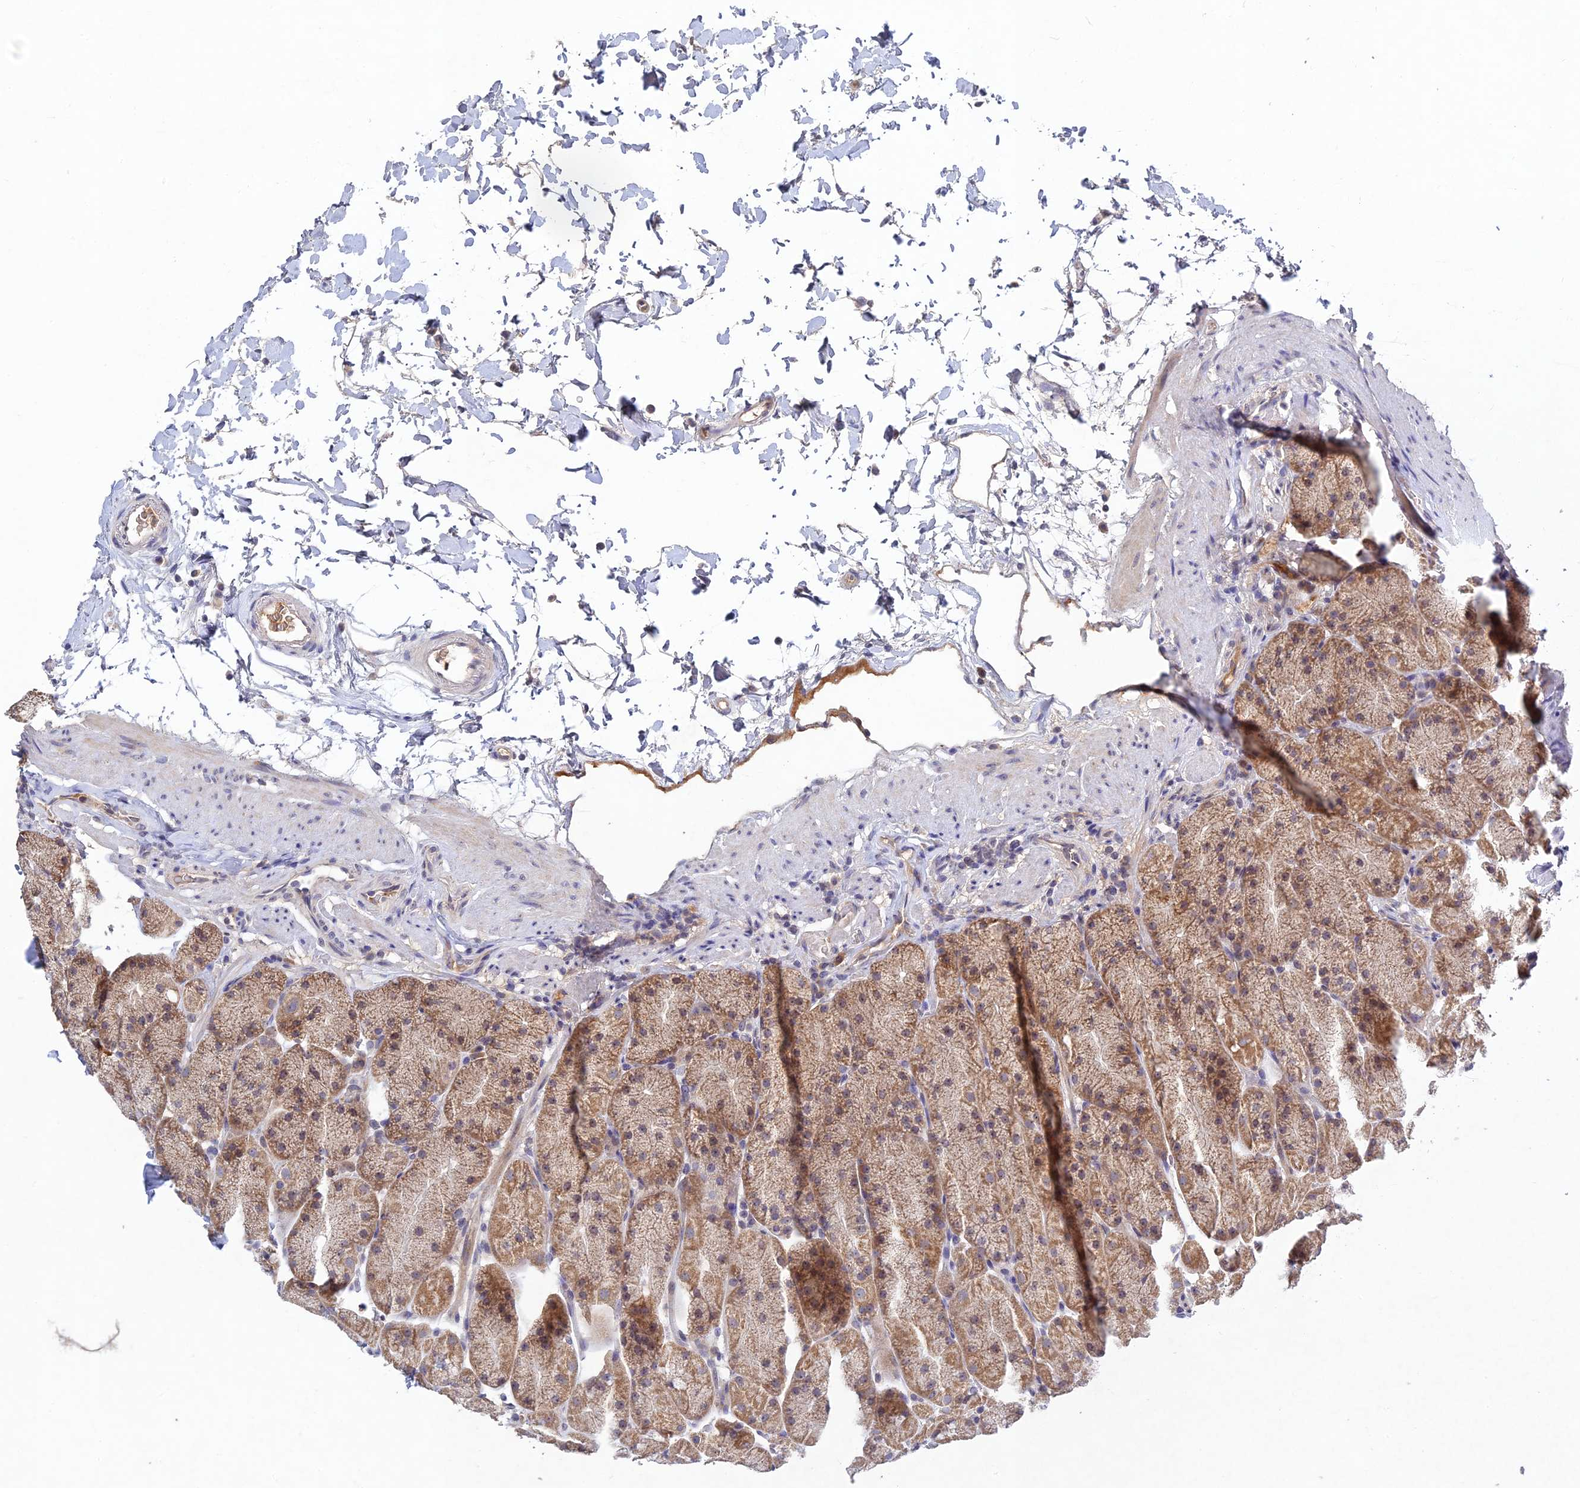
{"staining": {"intensity": "moderate", "quantity": ">75%", "location": "cytoplasmic/membranous"}, "tissue": "stomach", "cell_type": "Glandular cells", "image_type": "normal", "snomed": [{"axis": "morphology", "description": "Normal tissue, NOS"}, {"axis": "topography", "description": "Stomach, upper"}, {"axis": "topography", "description": "Stomach, lower"}], "caption": "High-power microscopy captured an immunohistochemistry (IHC) photomicrograph of benign stomach, revealing moderate cytoplasmic/membranous positivity in about >75% of glandular cells. The protein is stained brown, and the nuclei are stained in blue (DAB (3,3'-diaminobenzidine) IHC with brightfield microscopy, high magnification).", "gene": "CHST5", "patient": {"sex": "male", "age": 67}}